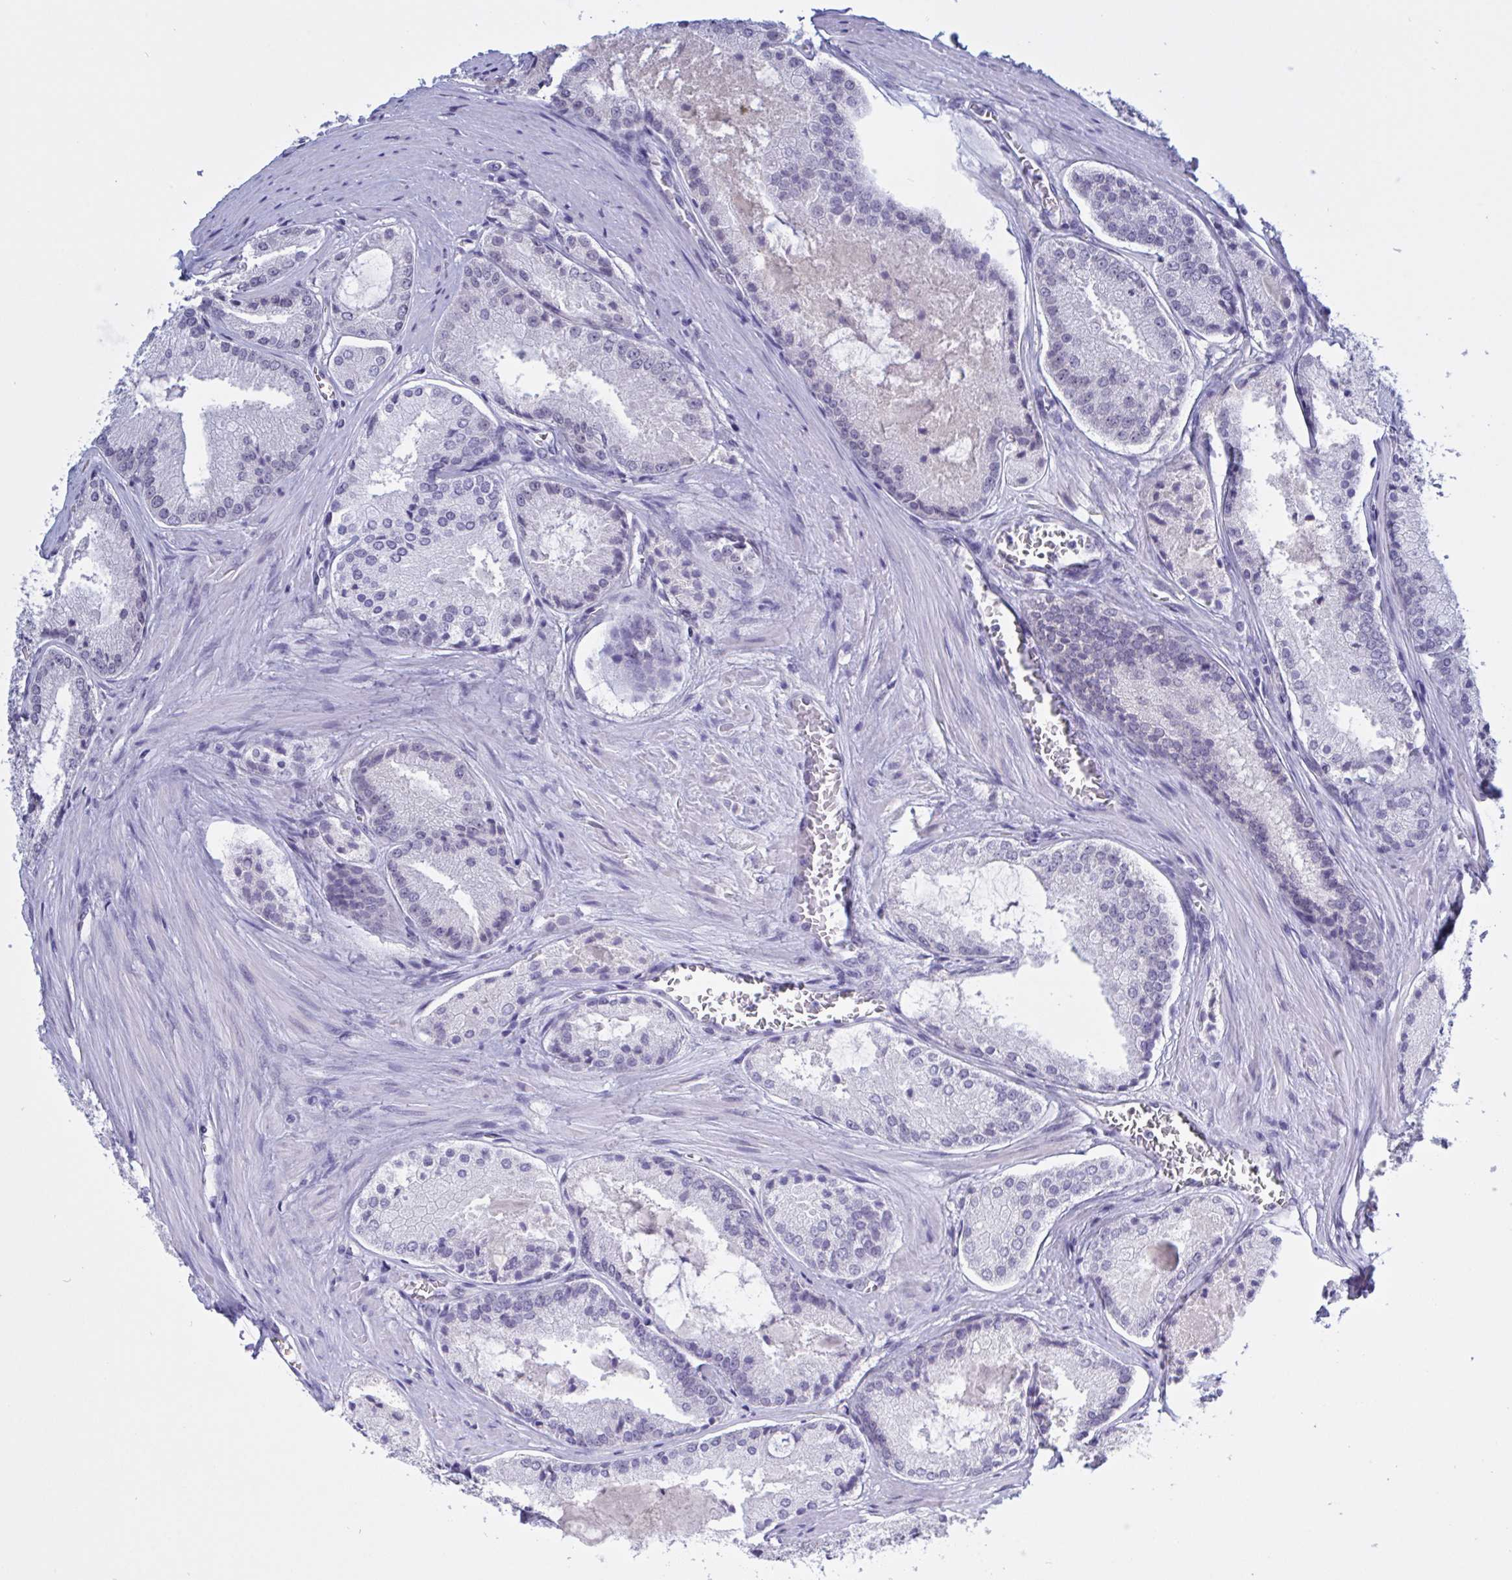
{"staining": {"intensity": "negative", "quantity": "none", "location": "none"}, "tissue": "prostate cancer", "cell_type": "Tumor cells", "image_type": "cancer", "snomed": [{"axis": "morphology", "description": "Adenocarcinoma, High grade"}, {"axis": "topography", "description": "Prostate"}], "caption": "Immunohistochemistry image of neoplastic tissue: human prostate cancer stained with DAB (3,3'-diaminobenzidine) demonstrates no significant protein expression in tumor cells.", "gene": "SERPINB13", "patient": {"sex": "male", "age": 73}}